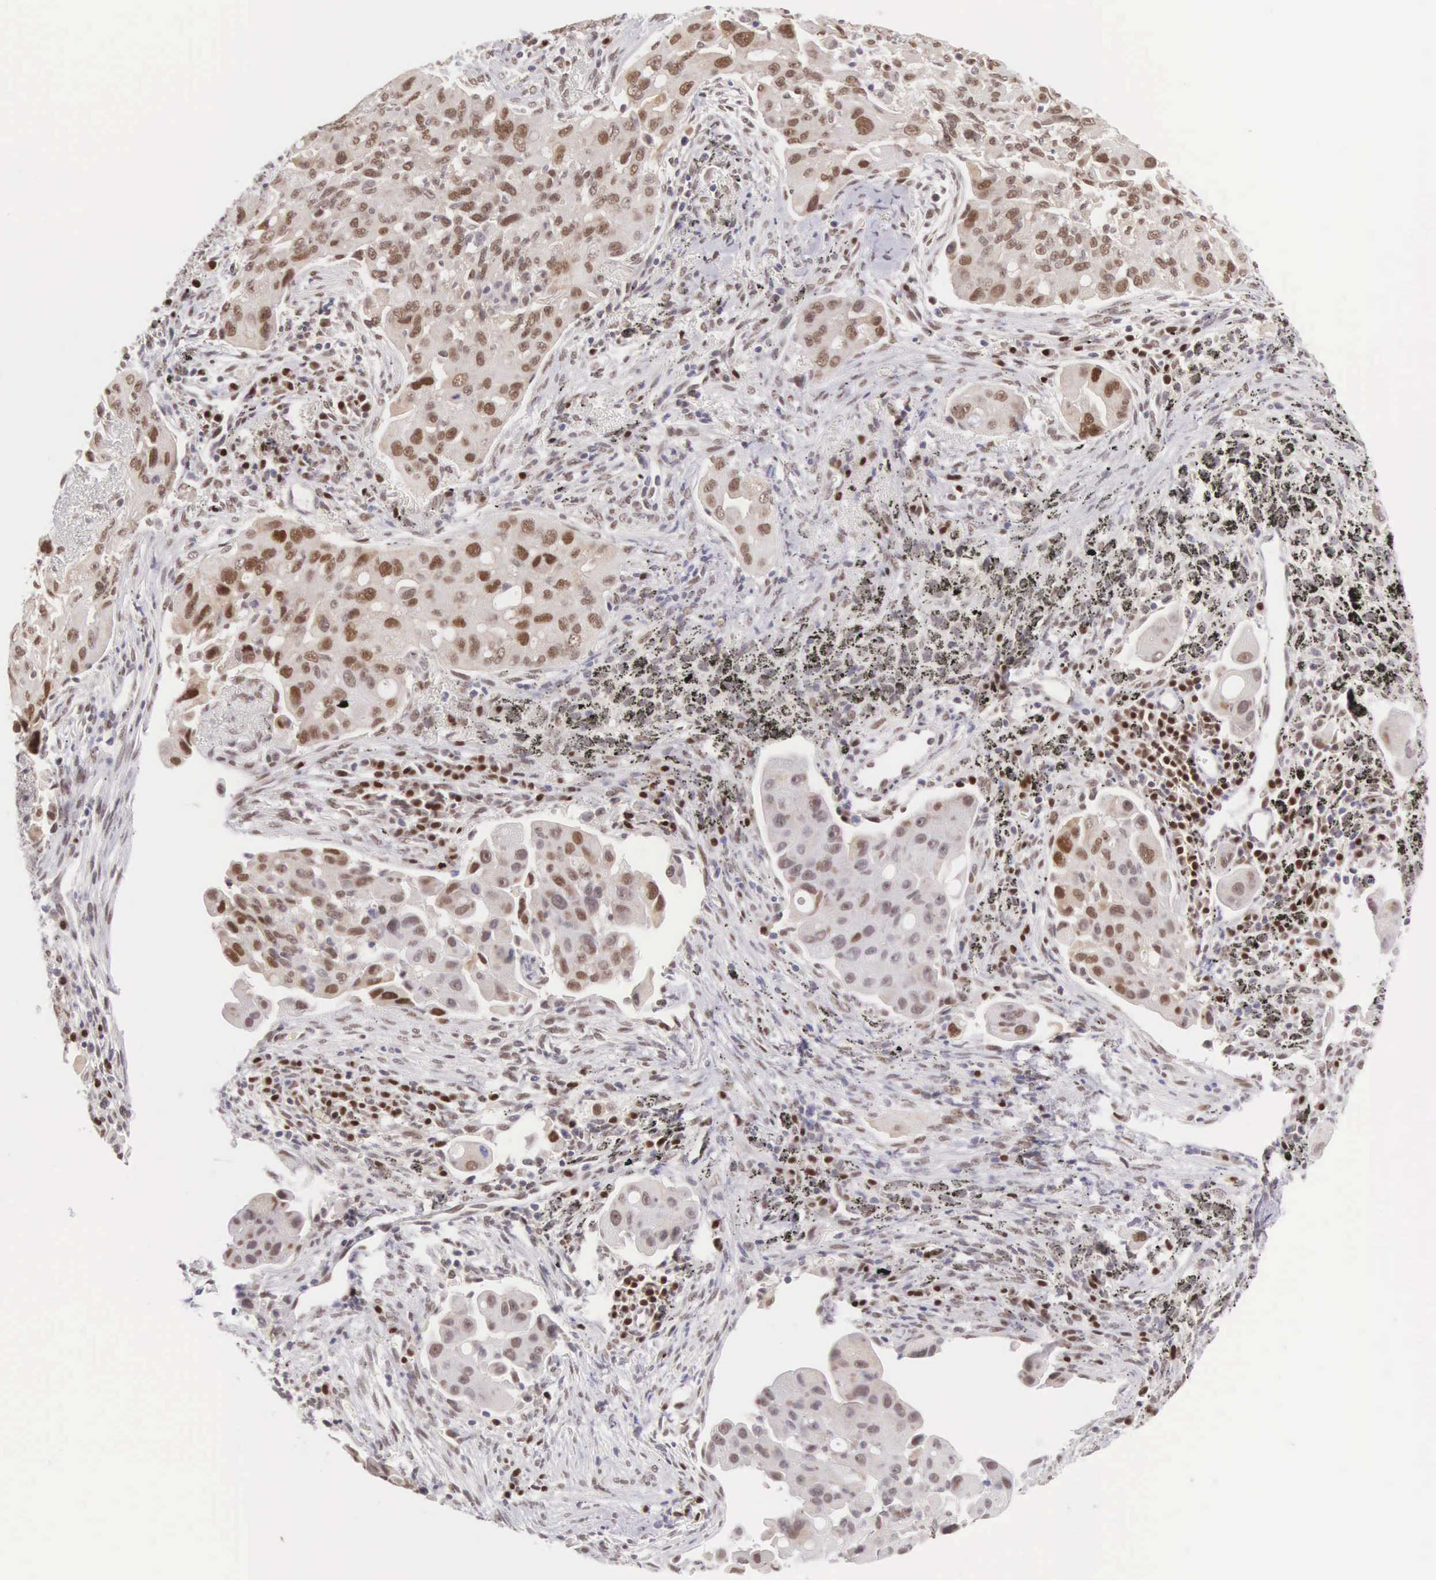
{"staining": {"intensity": "moderate", "quantity": "25%-75%", "location": "nuclear"}, "tissue": "lung cancer", "cell_type": "Tumor cells", "image_type": "cancer", "snomed": [{"axis": "morphology", "description": "Adenocarcinoma, NOS"}, {"axis": "topography", "description": "Lung"}], "caption": "A brown stain shows moderate nuclear staining of a protein in human adenocarcinoma (lung) tumor cells.", "gene": "CCDC117", "patient": {"sex": "male", "age": 68}}